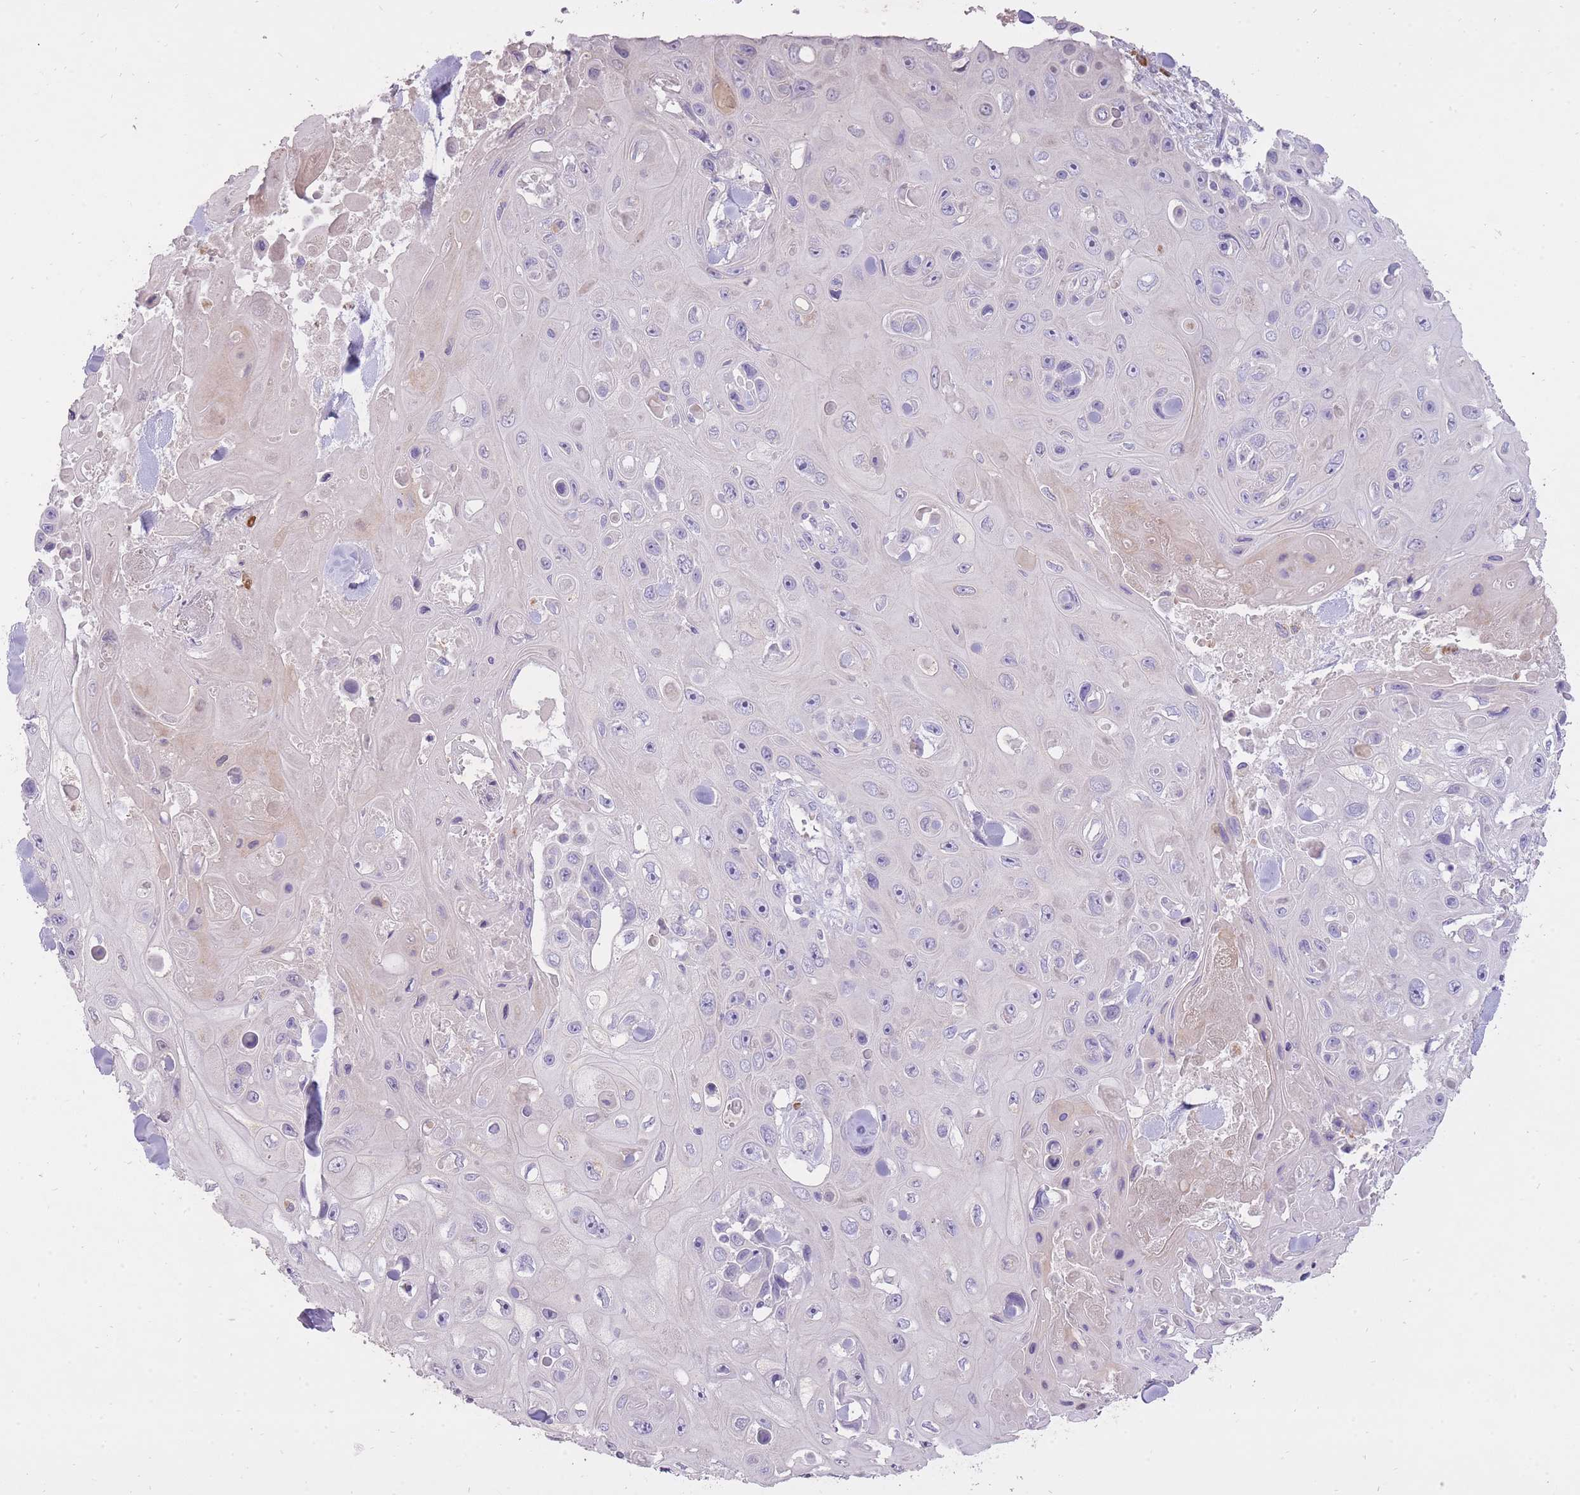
{"staining": {"intensity": "negative", "quantity": "none", "location": "none"}, "tissue": "skin cancer", "cell_type": "Tumor cells", "image_type": "cancer", "snomed": [{"axis": "morphology", "description": "Squamous cell carcinoma, NOS"}, {"axis": "topography", "description": "Skin"}], "caption": "DAB (3,3'-diaminobenzidine) immunohistochemical staining of human squamous cell carcinoma (skin) shows no significant positivity in tumor cells.", "gene": "FRG2C", "patient": {"sex": "male", "age": 82}}